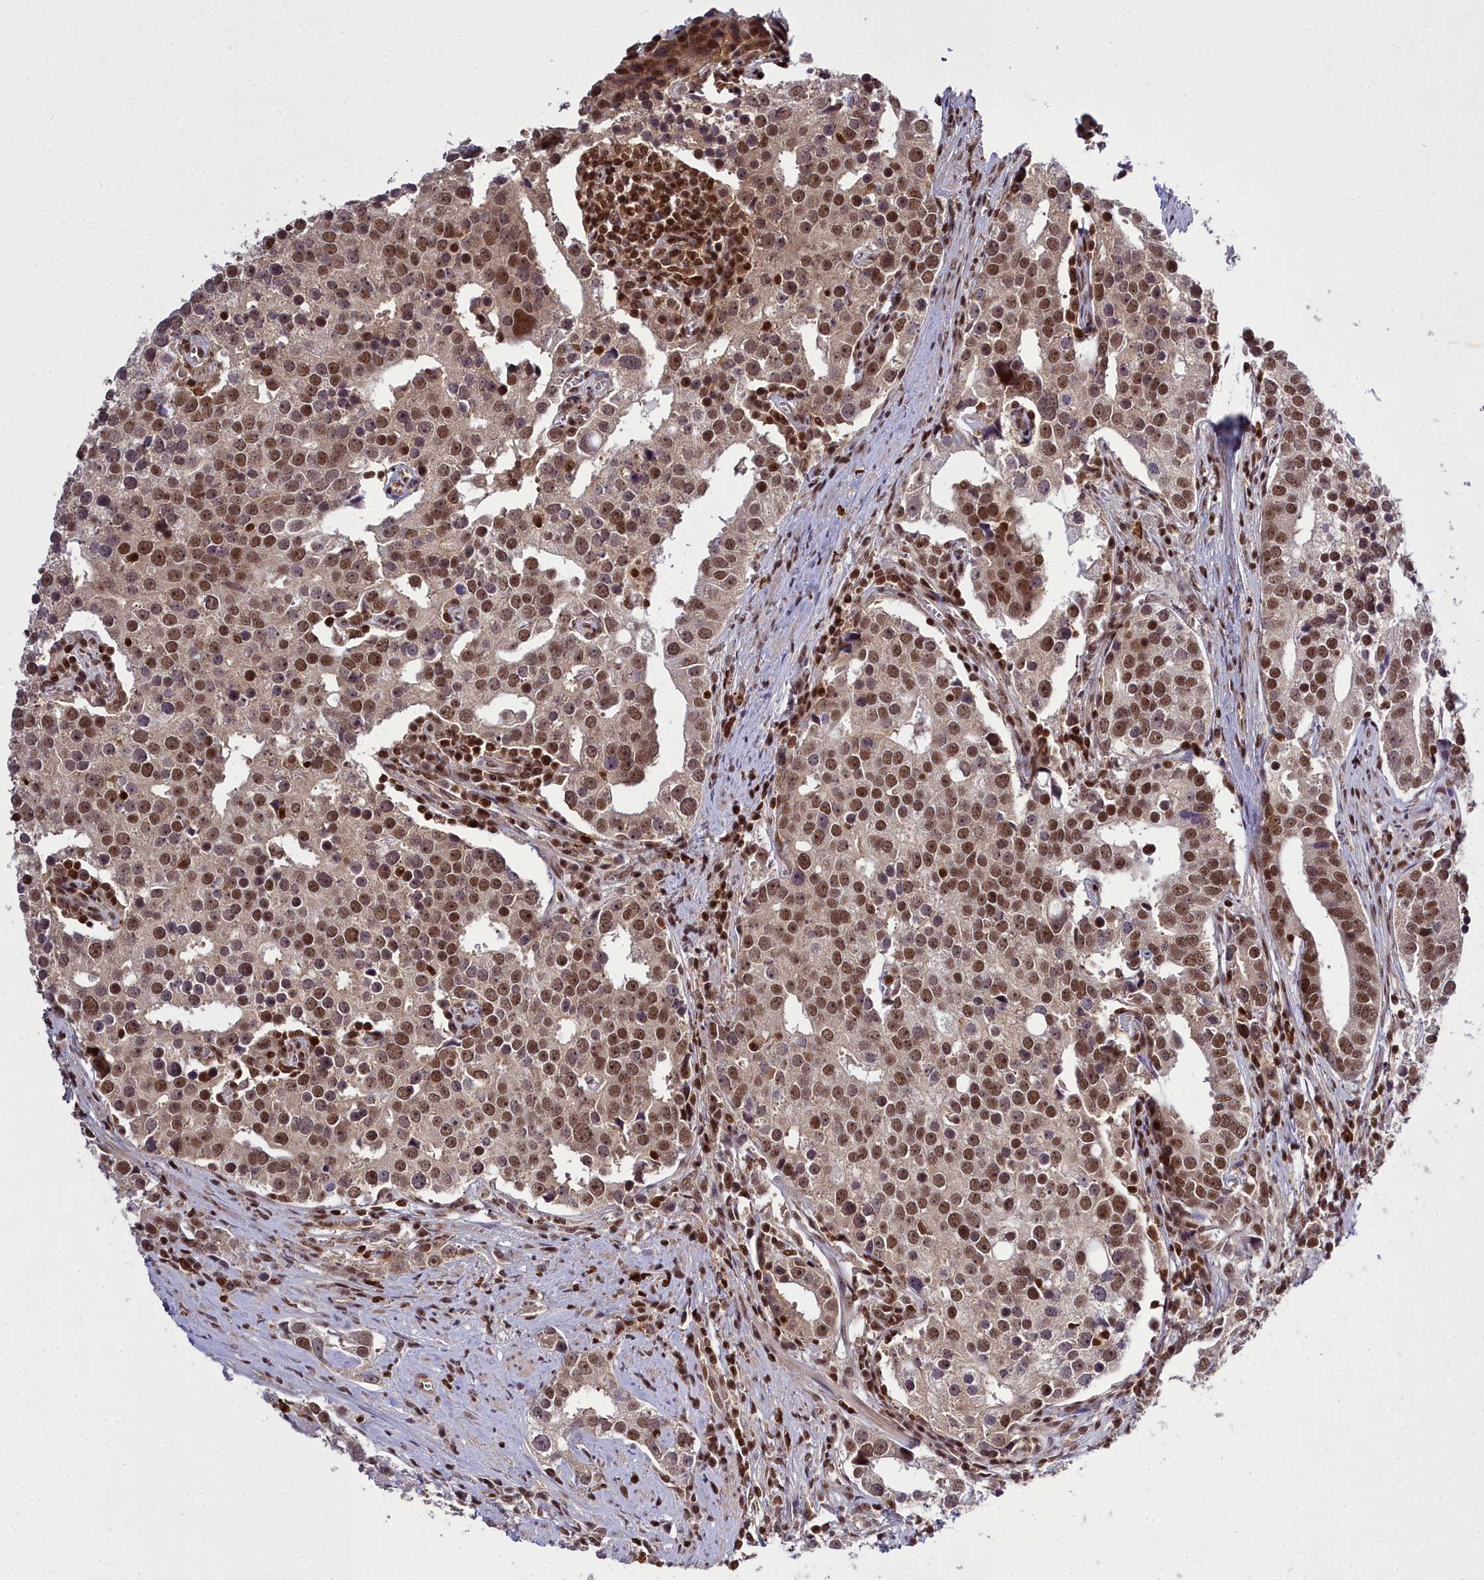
{"staining": {"intensity": "moderate", "quantity": ">75%", "location": "nuclear"}, "tissue": "prostate cancer", "cell_type": "Tumor cells", "image_type": "cancer", "snomed": [{"axis": "morphology", "description": "Adenocarcinoma, High grade"}, {"axis": "topography", "description": "Prostate"}], "caption": "This histopathology image reveals immunohistochemistry staining of prostate cancer (high-grade adenocarcinoma), with medium moderate nuclear positivity in about >75% of tumor cells.", "gene": "GMEB1", "patient": {"sex": "male", "age": 71}}